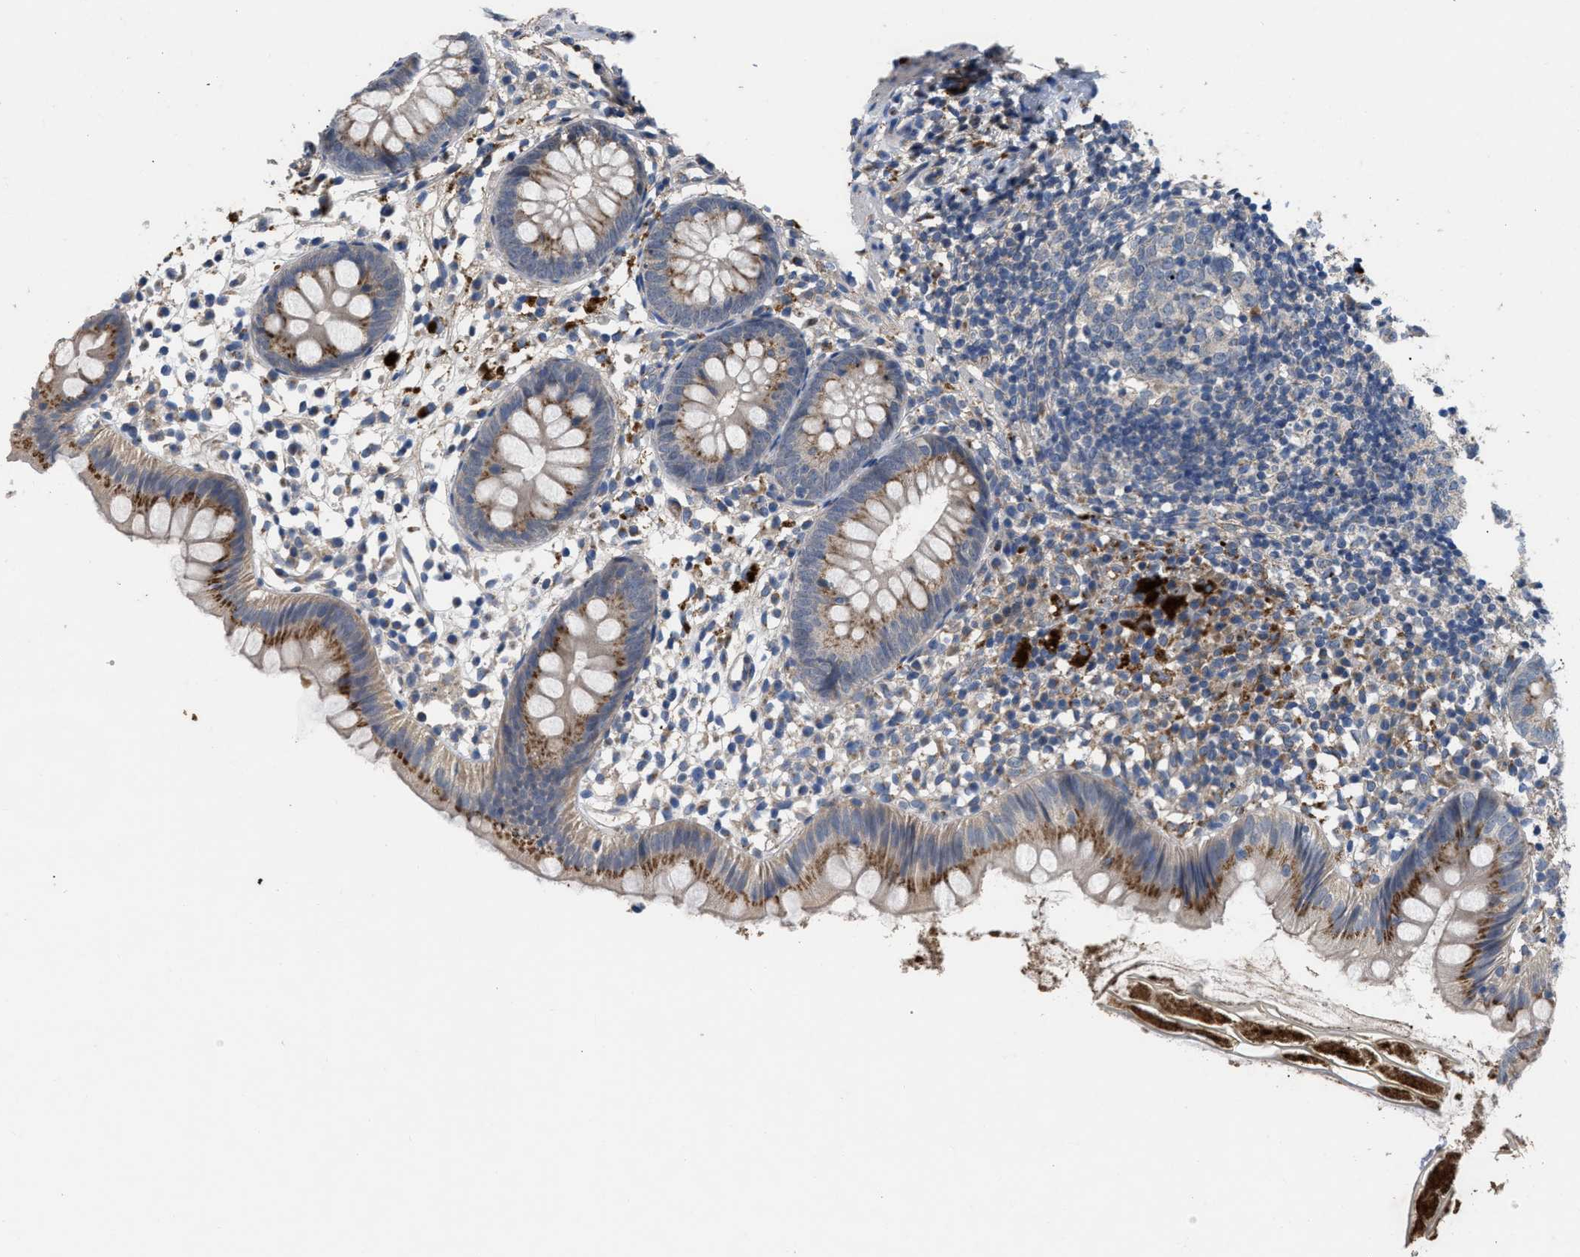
{"staining": {"intensity": "moderate", "quantity": ">75%", "location": "cytoplasmic/membranous"}, "tissue": "appendix", "cell_type": "Glandular cells", "image_type": "normal", "snomed": [{"axis": "morphology", "description": "Normal tissue, NOS"}, {"axis": "topography", "description": "Appendix"}], "caption": "Protein staining shows moderate cytoplasmic/membranous expression in about >75% of glandular cells in benign appendix. (DAB (3,3'-diaminobenzidine) IHC, brown staining for protein, blue staining for nuclei).", "gene": "SIK2", "patient": {"sex": "female", "age": 20}}